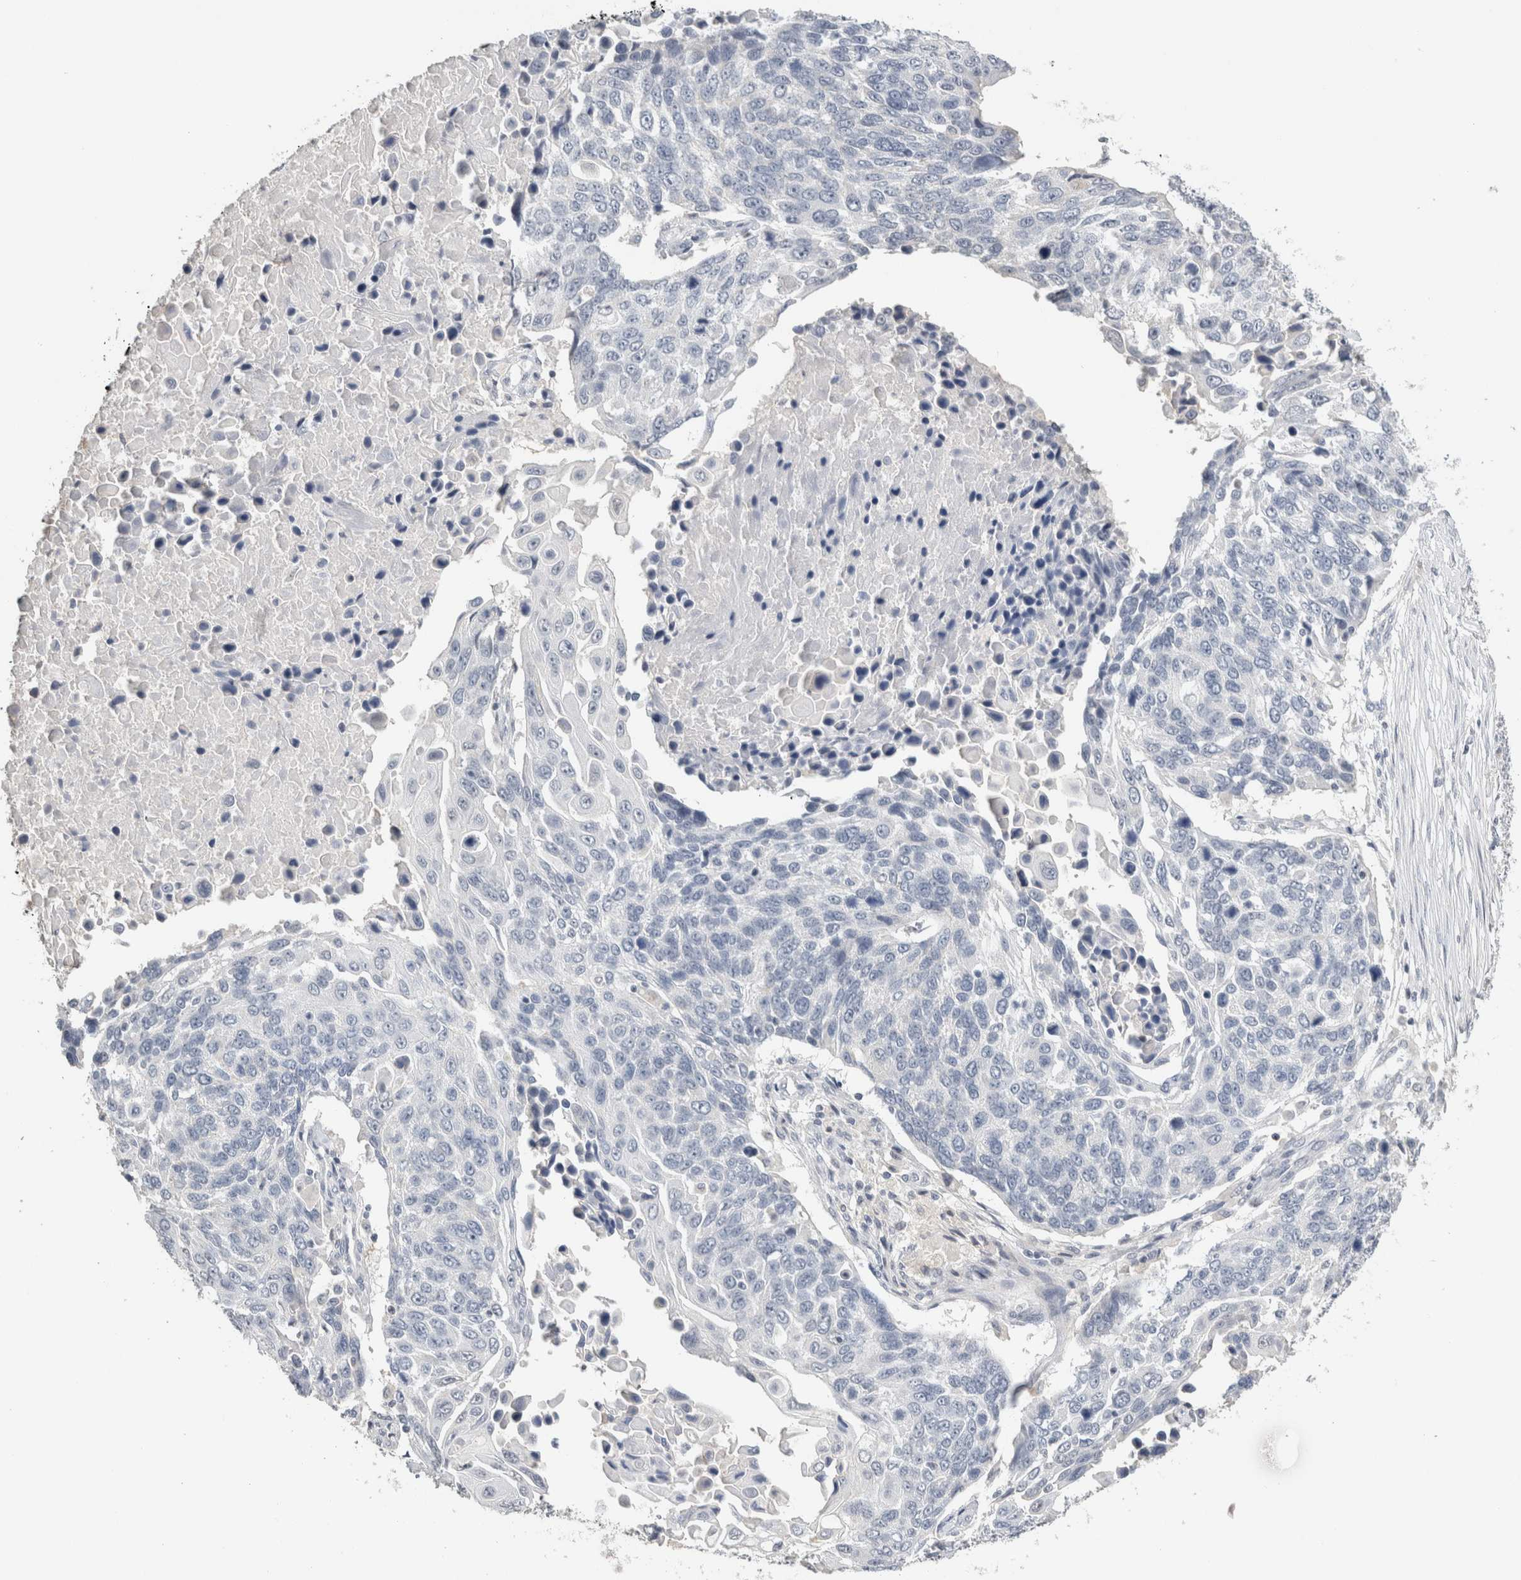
{"staining": {"intensity": "negative", "quantity": "none", "location": "none"}, "tissue": "lung cancer", "cell_type": "Tumor cells", "image_type": "cancer", "snomed": [{"axis": "morphology", "description": "Squamous cell carcinoma, NOS"}, {"axis": "topography", "description": "Lung"}], "caption": "Protein analysis of squamous cell carcinoma (lung) shows no significant staining in tumor cells.", "gene": "CRAT", "patient": {"sex": "male", "age": 66}}